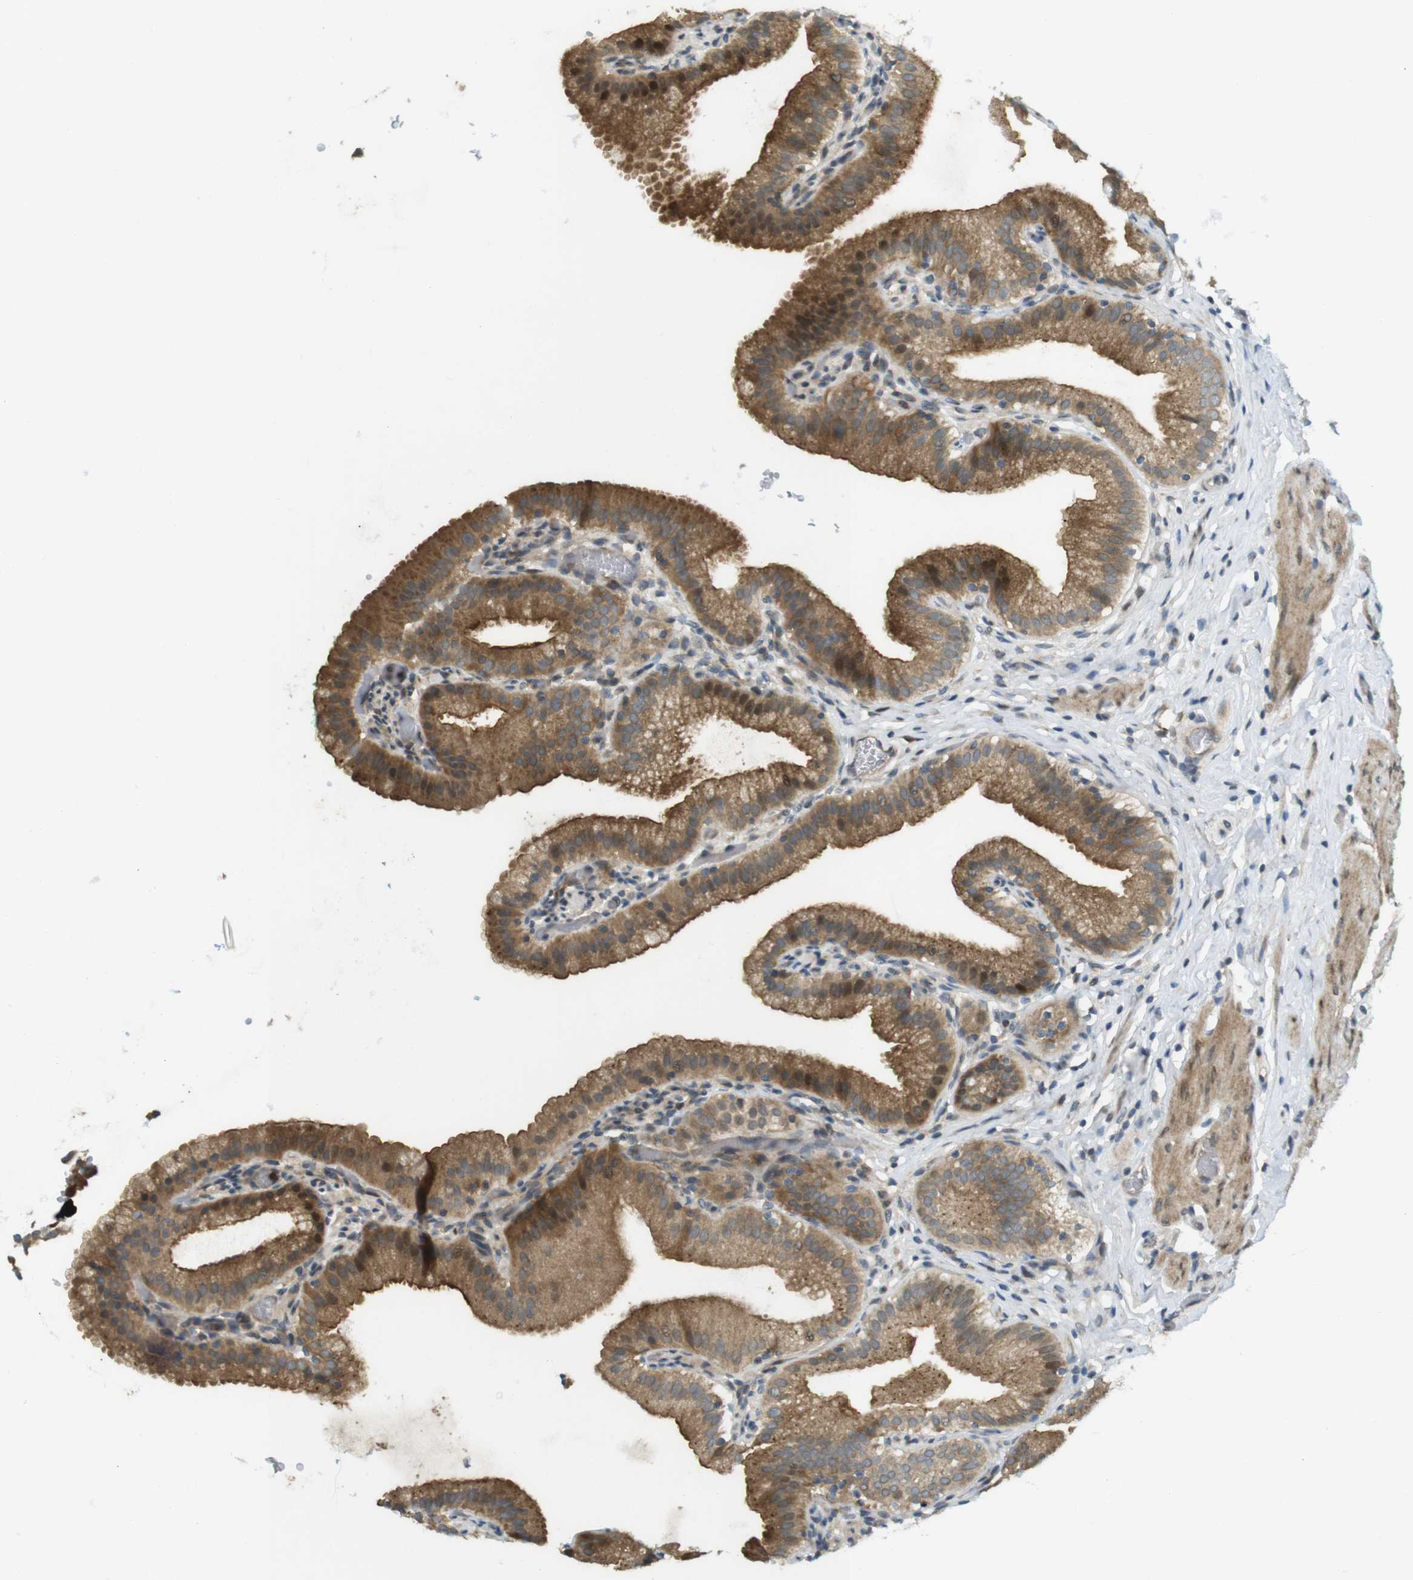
{"staining": {"intensity": "moderate", "quantity": ">75%", "location": "cytoplasmic/membranous"}, "tissue": "gallbladder", "cell_type": "Glandular cells", "image_type": "normal", "snomed": [{"axis": "morphology", "description": "Normal tissue, NOS"}, {"axis": "topography", "description": "Gallbladder"}], "caption": "Immunohistochemical staining of benign human gallbladder displays >75% levels of moderate cytoplasmic/membranous protein staining in about >75% of glandular cells. (Stains: DAB (3,3'-diaminobenzidine) in brown, nuclei in blue, Microscopy: brightfield microscopy at high magnification).", "gene": "CLRN3", "patient": {"sex": "male", "age": 54}}